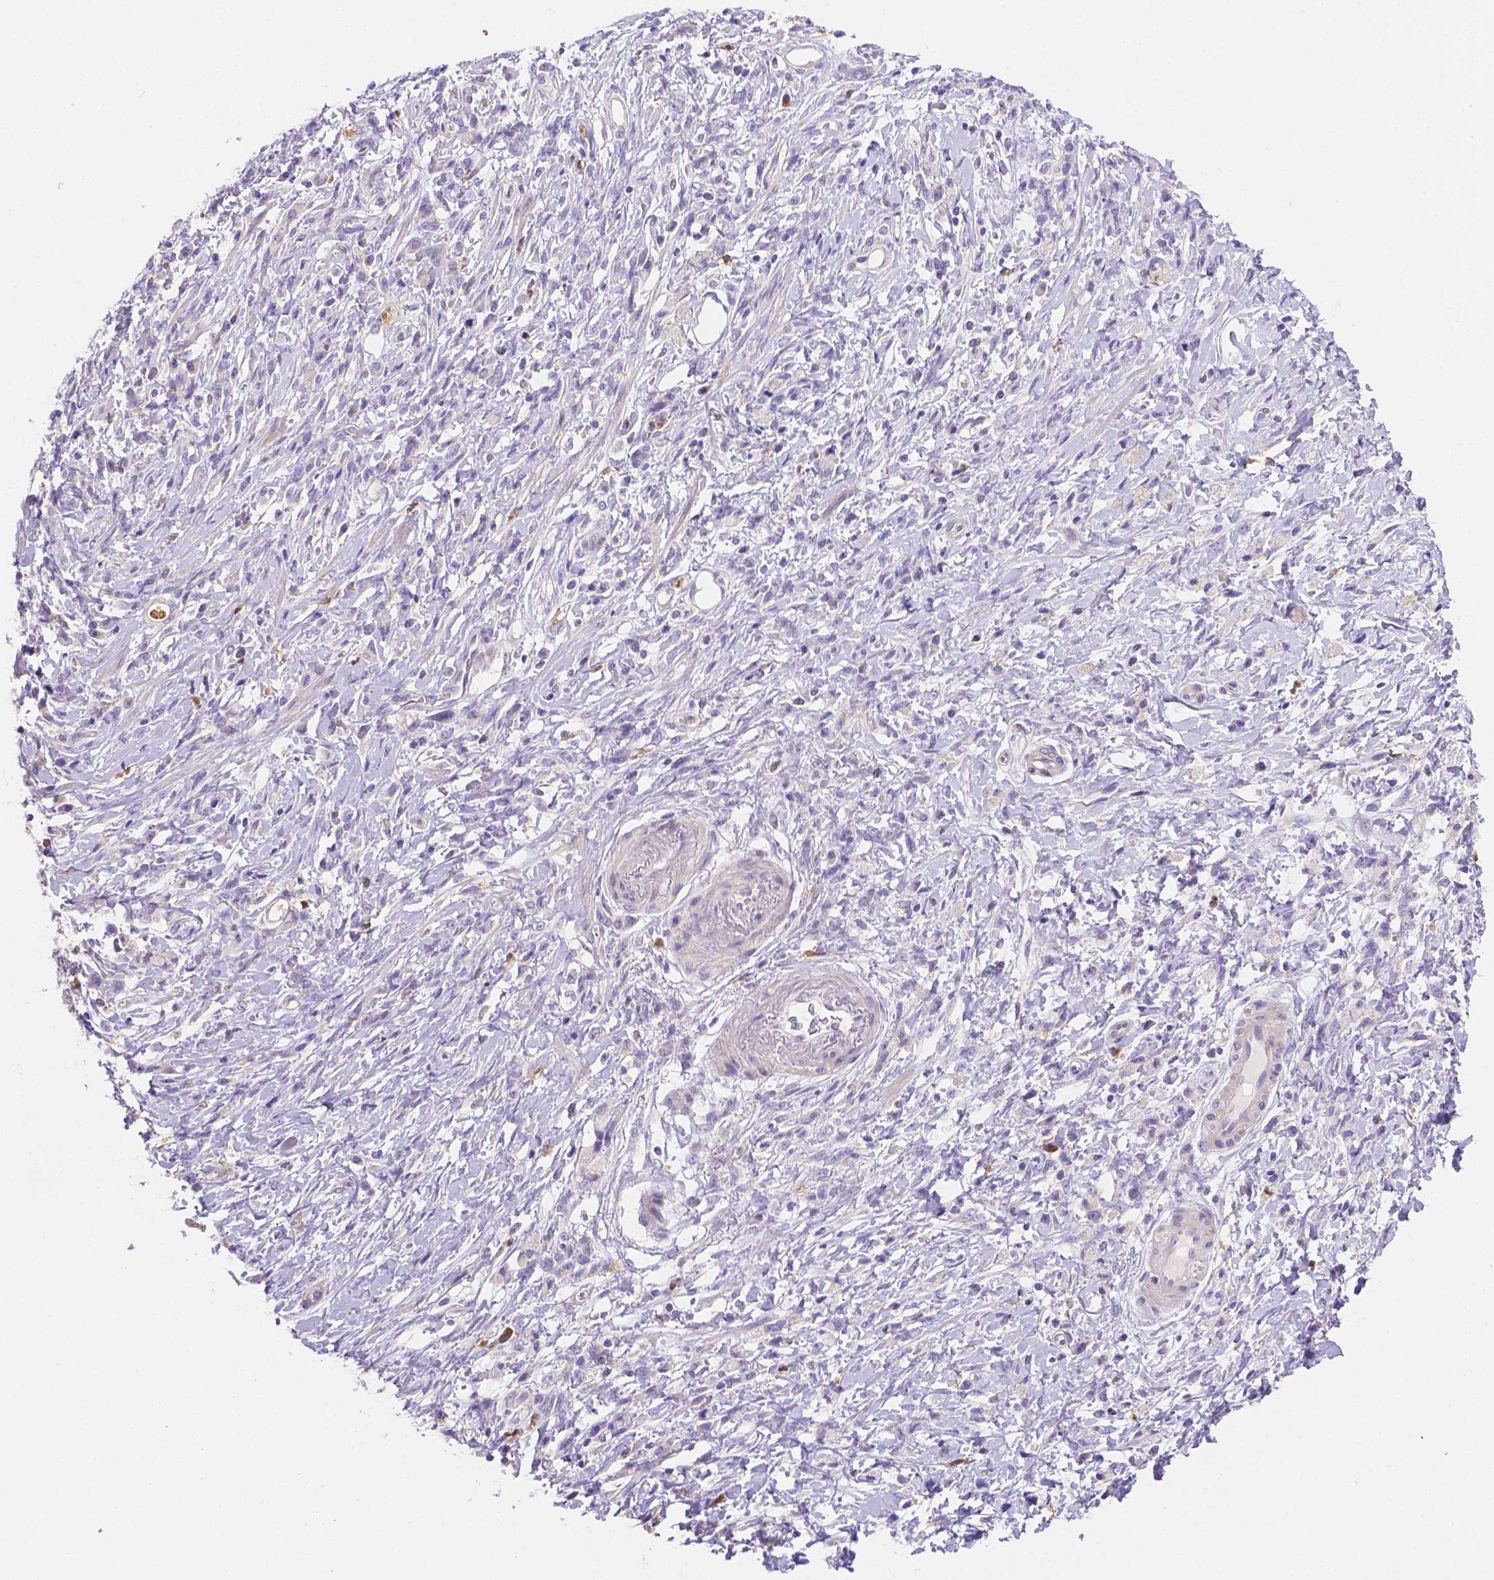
{"staining": {"intensity": "negative", "quantity": "none", "location": "none"}, "tissue": "stomach cancer", "cell_type": "Tumor cells", "image_type": "cancer", "snomed": [{"axis": "morphology", "description": "Adenocarcinoma, NOS"}, {"axis": "topography", "description": "Stomach"}], "caption": "Immunohistochemical staining of human stomach cancer displays no significant staining in tumor cells. (Stains: DAB (3,3'-diaminobenzidine) immunohistochemistry with hematoxylin counter stain, Microscopy: brightfield microscopy at high magnification).", "gene": "NXPE2", "patient": {"sex": "female", "age": 84}}